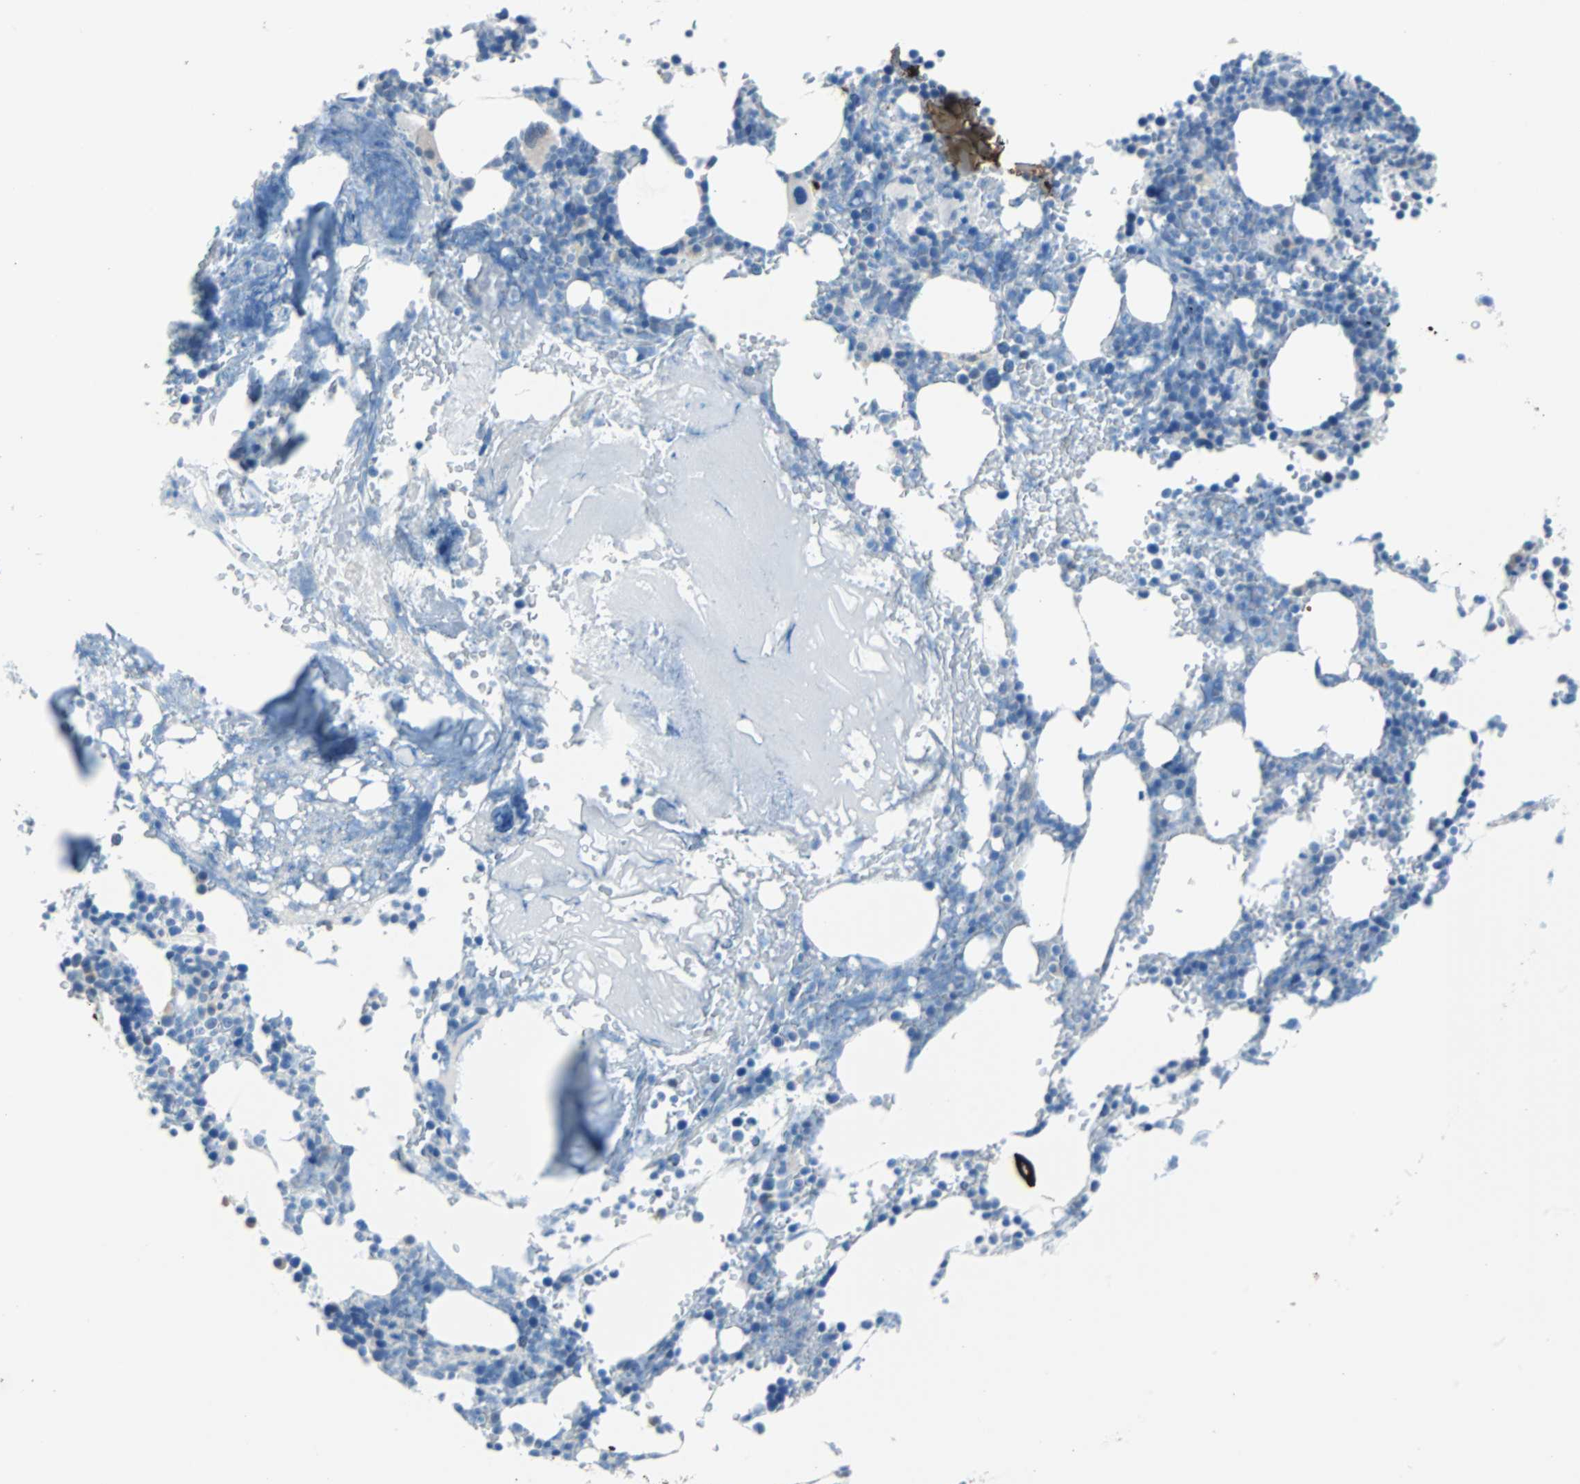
{"staining": {"intensity": "negative", "quantity": "none", "location": "none"}, "tissue": "bone marrow", "cell_type": "Hematopoietic cells", "image_type": "normal", "snomed": [{"axis": "morphology", "description": "Normal tissue, NOS"}, {"axis": "topography", "description": "Bone marrow"}], "caption": "IHC histopathology image of benign bone marrow: bone marrow stained with DAB (3,3'-diaminobenzidine) exhibits no significant protein staining in hematopoietic cells.", "gene": "KRT7", "patient": {"sex": "female", "age": 66}}